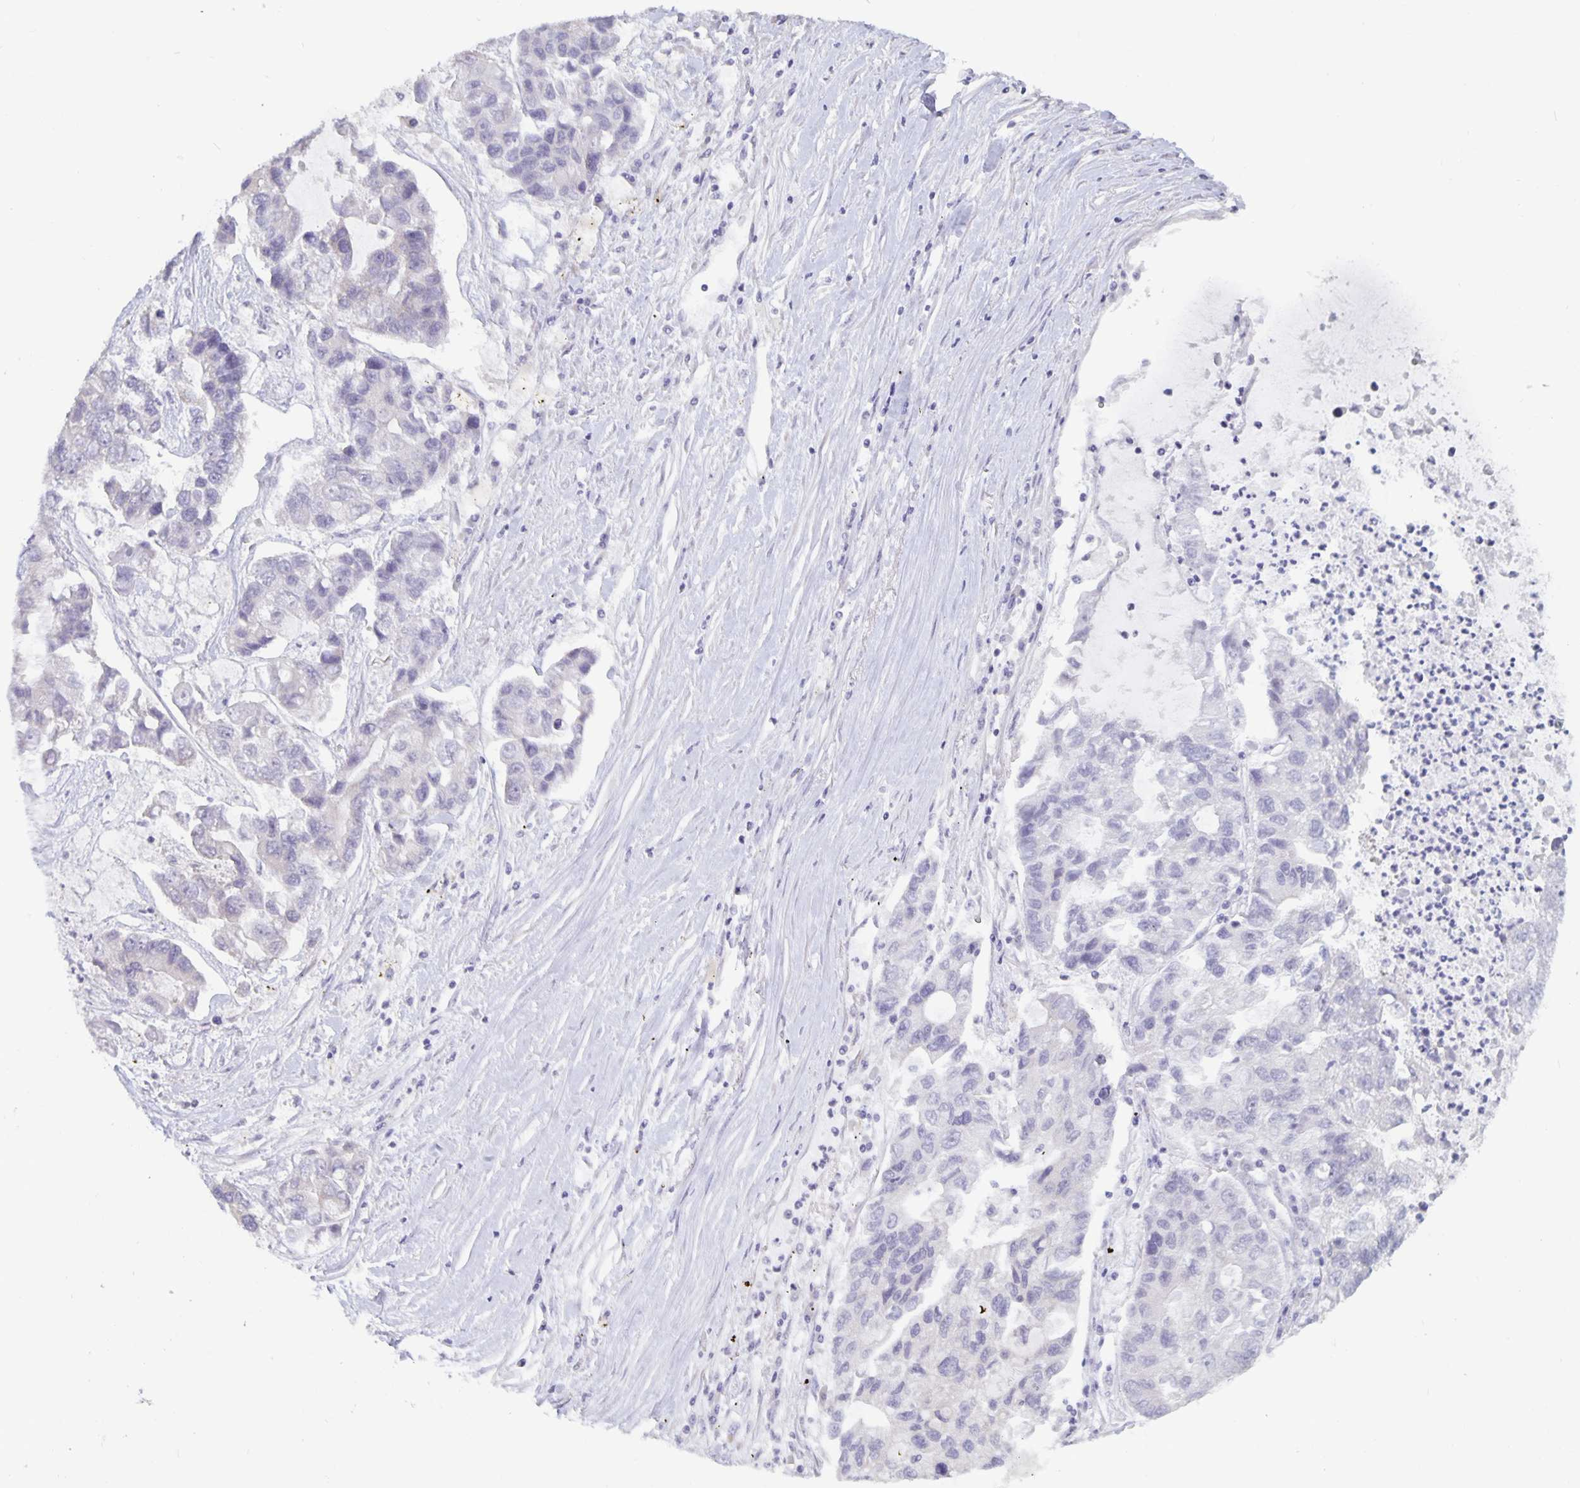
{"staining": {"intensity": "negative", "quantity": "none", "location": "none"}, "tissue": "lung cancer", "cell_type": "Tumor cells", "image_type": "cancer", "snomed": [{"axis": "morphology", "description": "Adenocarcinoma, NOS"}, {"axis": "topography", "description": "Bronchus"}, {"axis": "topography", "description": "Lung"}], "caption": "A histopathology image of adenocarcinoma (lung) stained for a protein reveals no brown staining in tumor cells.", "gene": "PLCB3", "patient": {"sex": "female", "age": 51}}